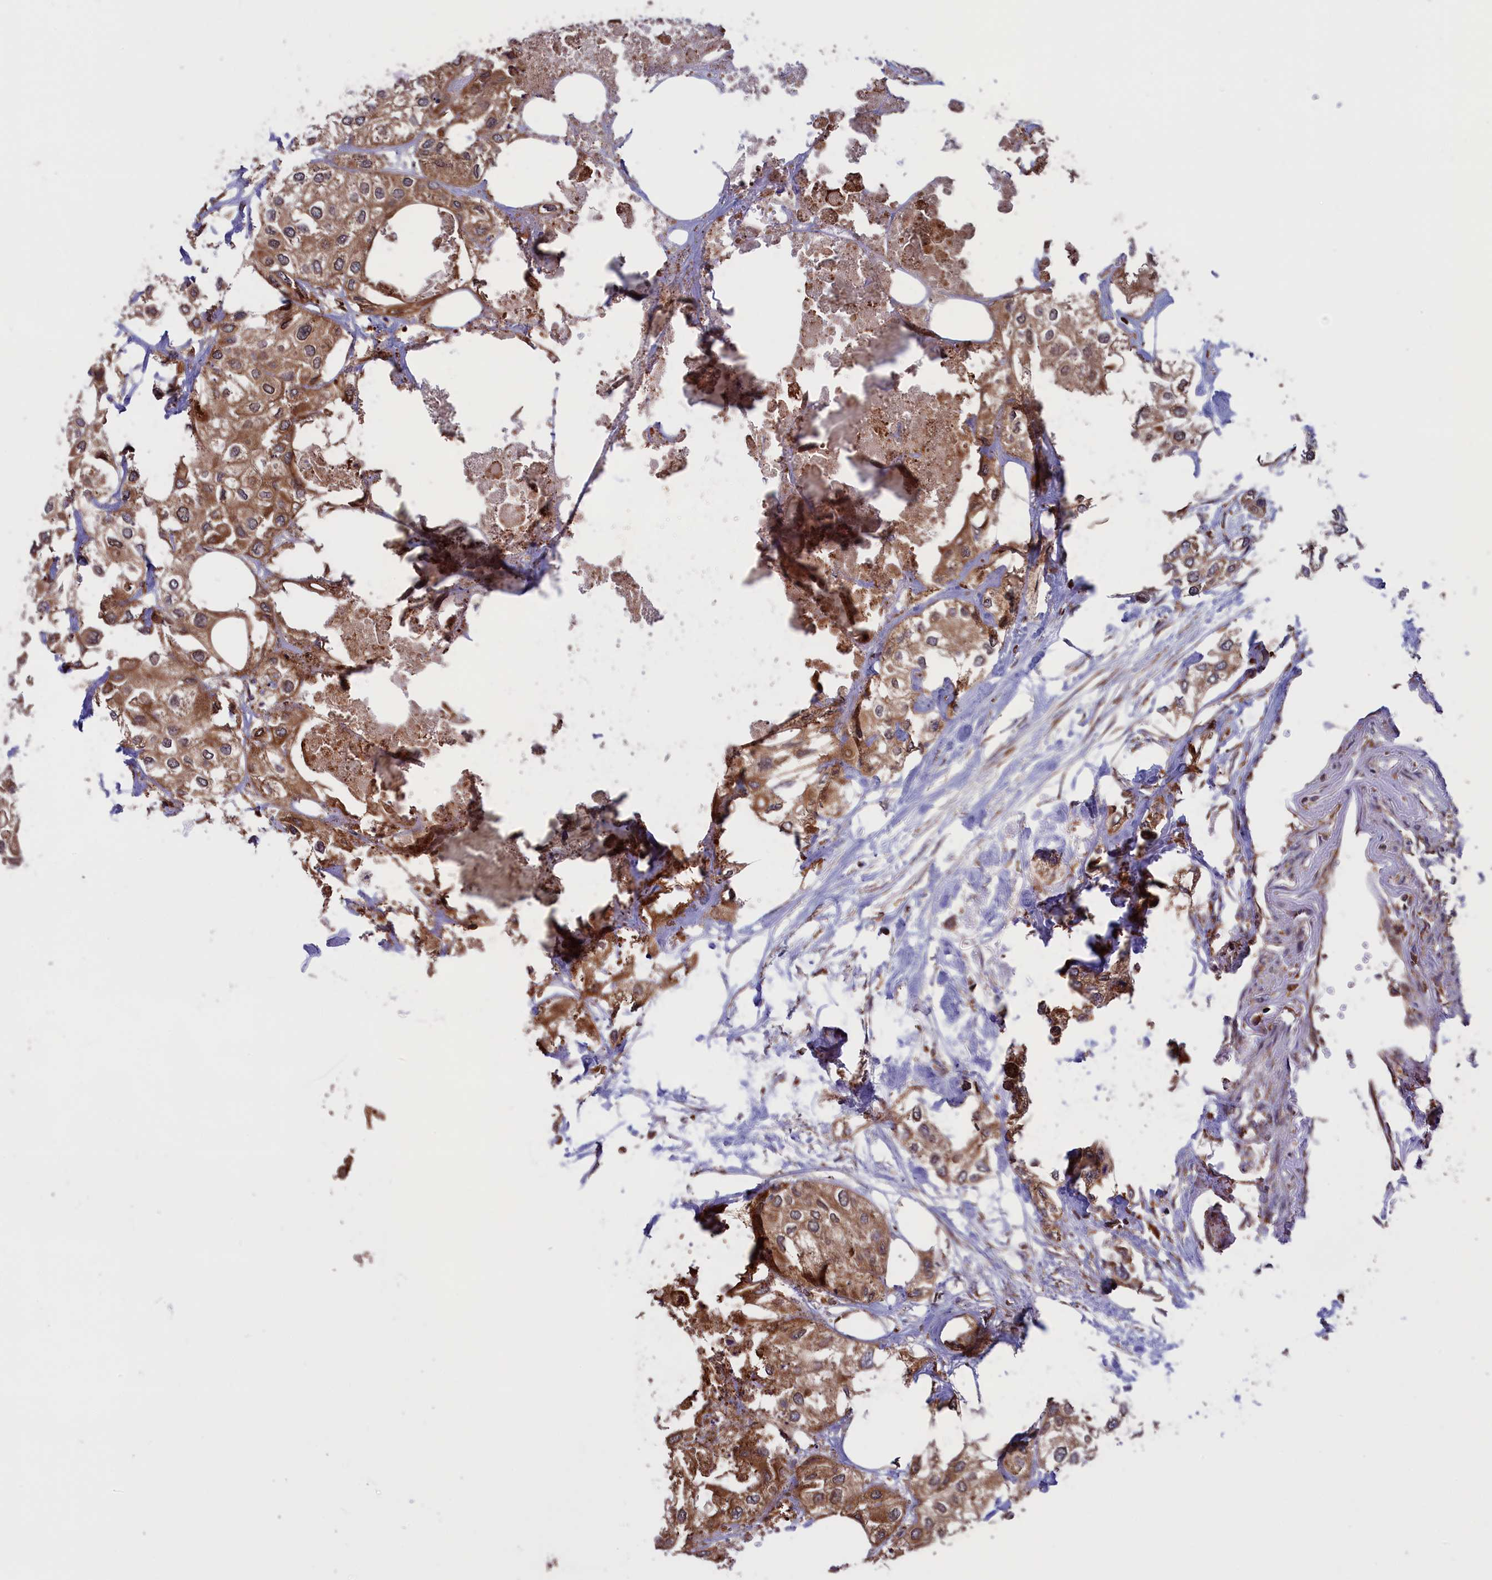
{"staining": {"intensity": "moderate", "quantity": ">75%", "location": "cytoplasmic/membranous"}, "tissue": "urothelial cancer", "cell_type": "Tumor cells", "image_type": "cancer", "snomed": [{"axis": "morphology", "description": "Urothelial carcinoma, High grade"}, {"axis": "topography", "description": "Urinary bladder"}], "caption": "Urothelial cancer stained with a brown dye shows moderate cytoplasmic/membranous positive staining in about >75% of tumor cells.", "gene": "PLA2G4C", "patient": {"sex": "male", "age": 64}}